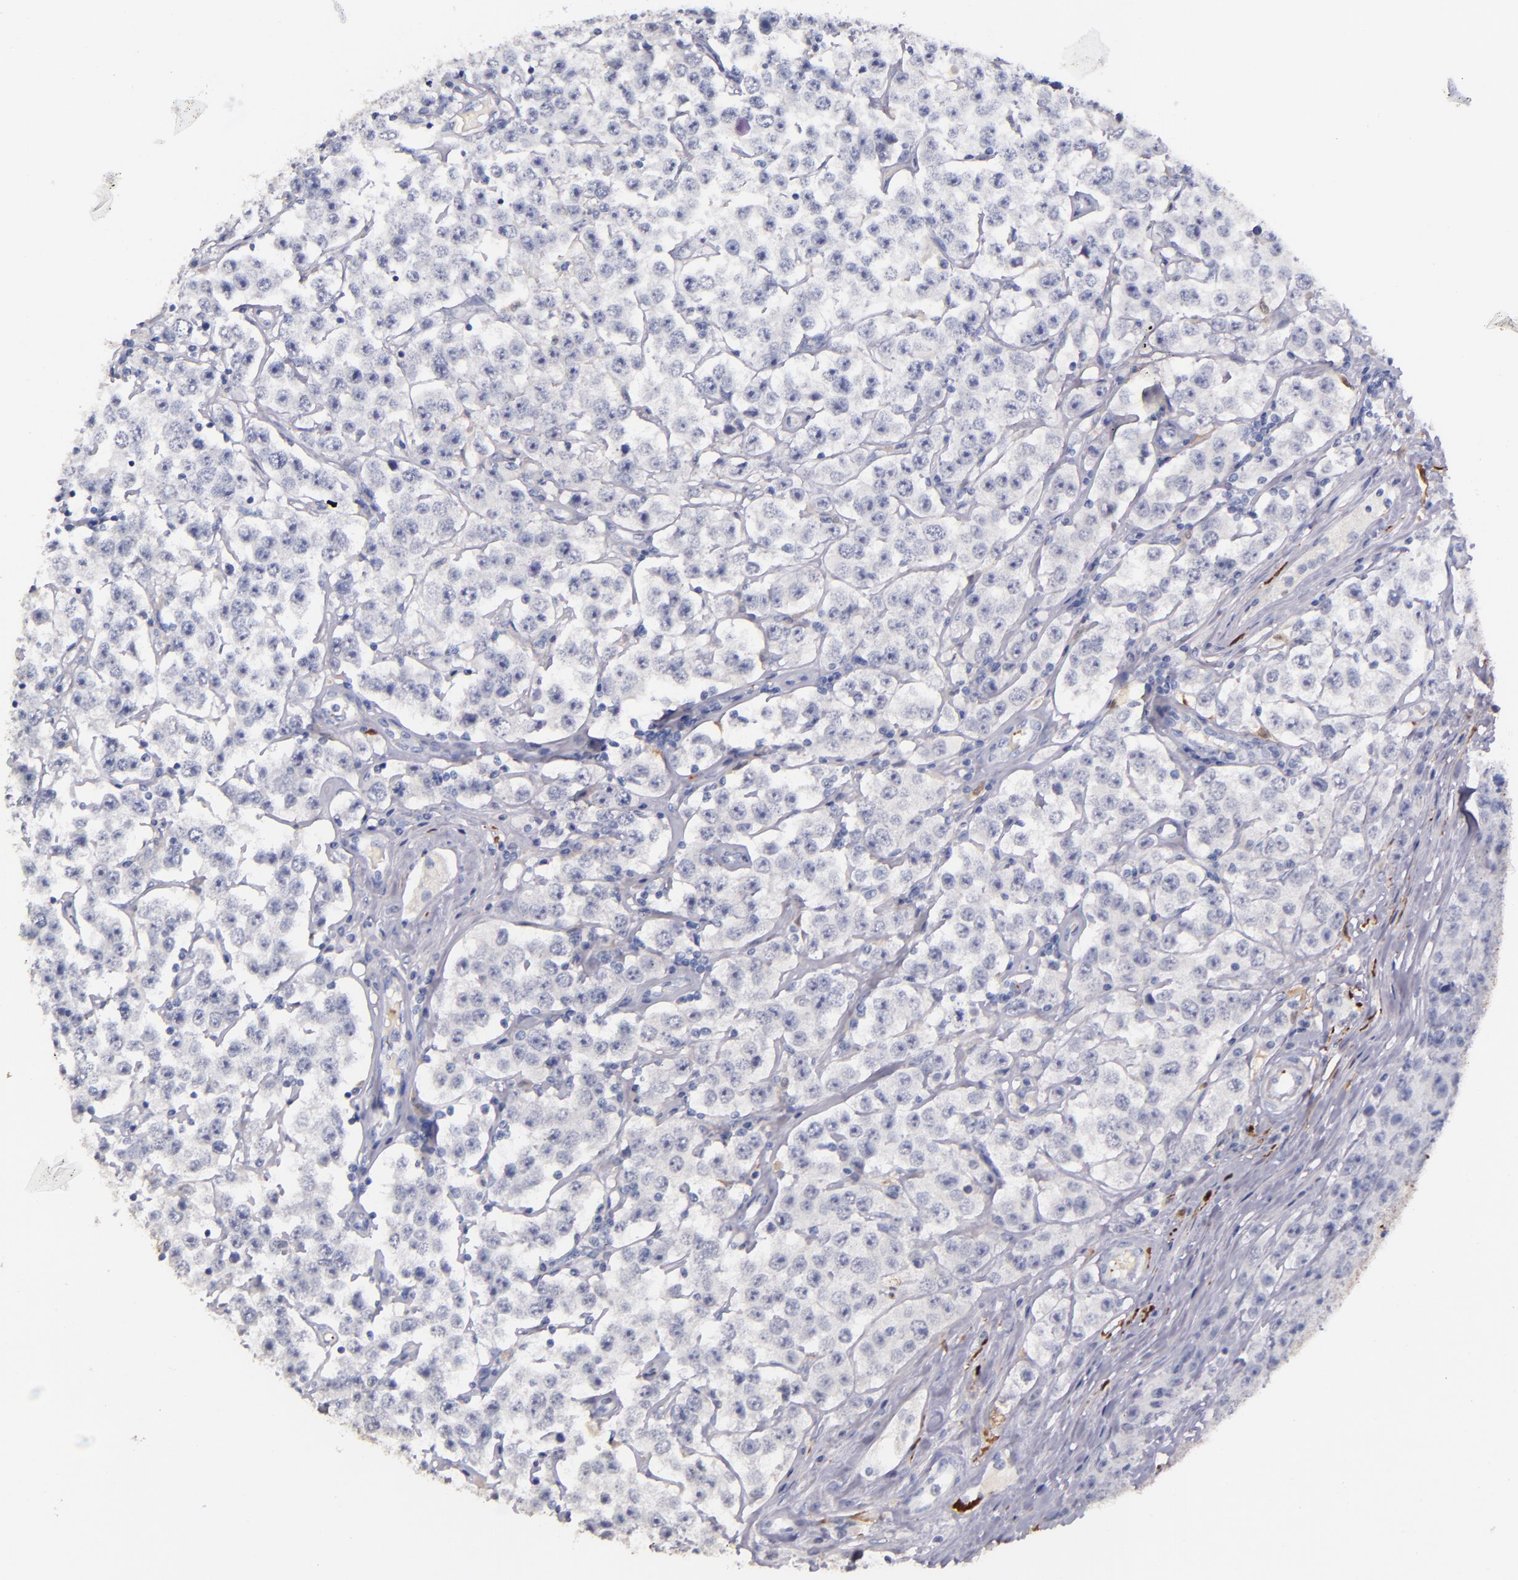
{"staining": {"intensity": "negative", "quantity": "none", "location": "none"}, "tissue": "testis cancer", "cell_type": "Tumor cells", "image_type": "cancer", "snomed": [{"axis": "morphology", "description": "Seminoma, NOS"}, {"axis": "topography", "description": "Testis"}], "caption": "Testis seminoma was stained to show a protein in brown. There is no significant expression in tumor cells.", "gene": "F13A1", "patient": {"sex": "male", "age": 52}}